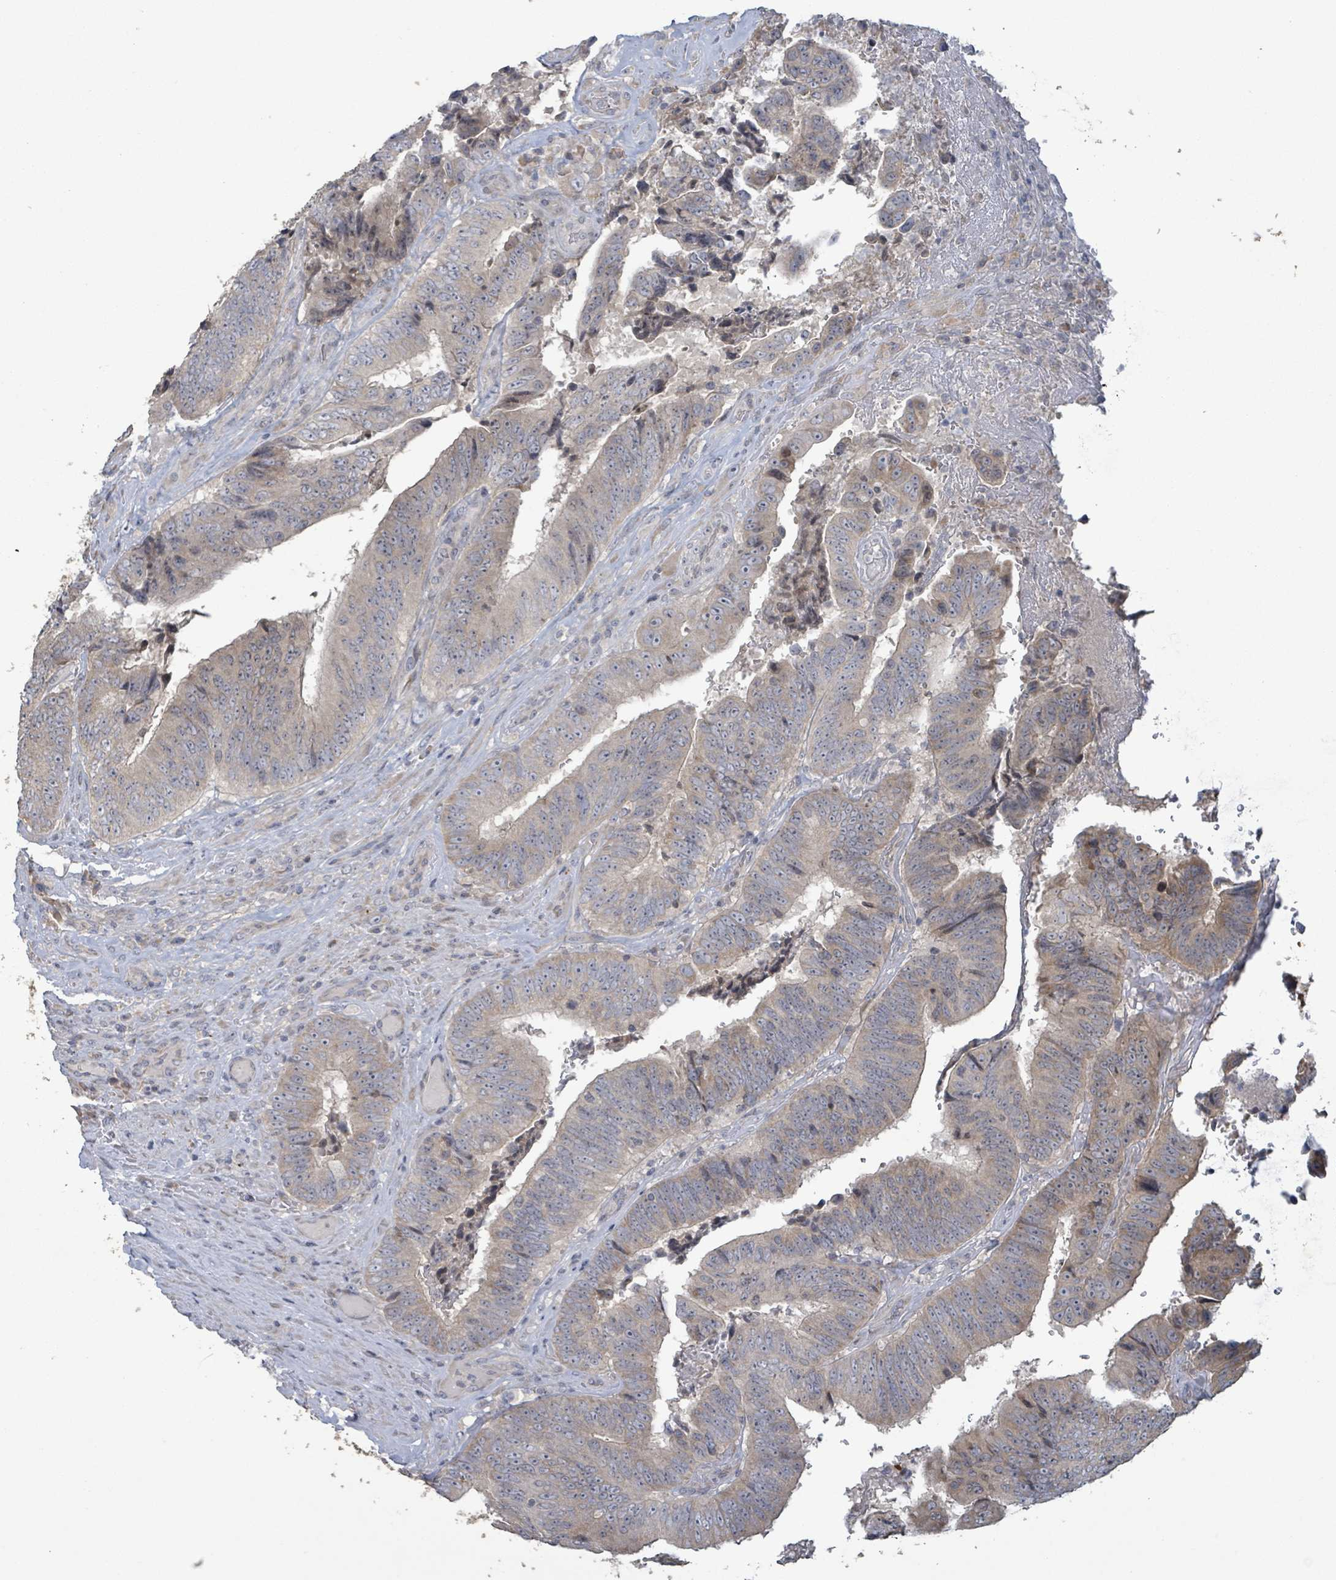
{"staining": {"intensity": "weak", "quantity": ">75%", "location": "cytoplasmic/membranous"}, "tissue": "colorectal cancer", "cell_type": "Tumor cells", "image_type": "cancer", "snomed": [{"axis": "morphology", "description": "Adenocarcinoma, NOS"}, {"axis": "topography", "description": "Rectum"}], "caption": "Adenocarcinoma (colorectal) stained for a protein (brown) shows weak cytoplasmic/membranous positive staining in approximately >75% of tumor cells.", "gene": "RPL32", "patient": {"sex": "male", "age": 72}}